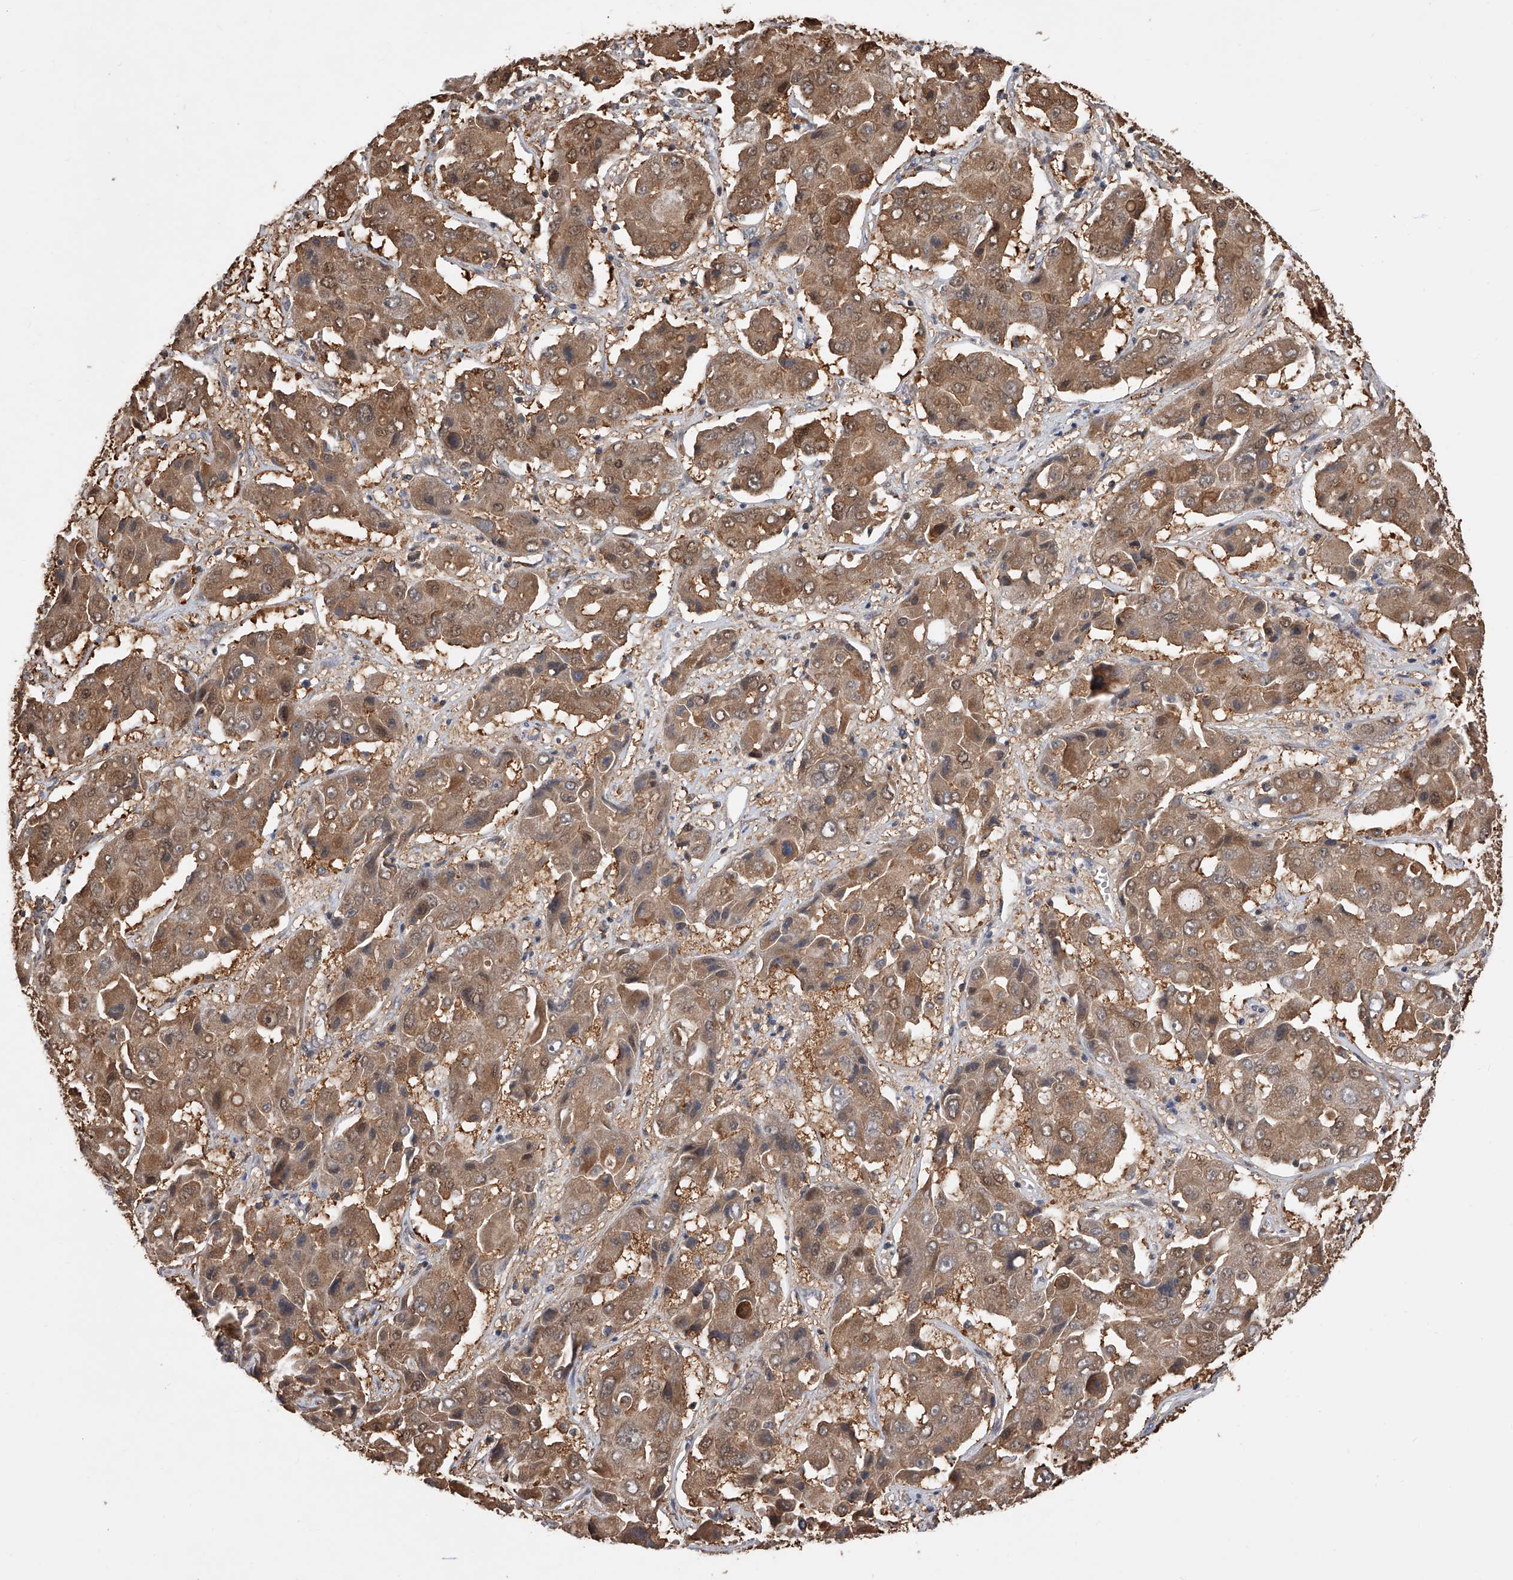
{"staining": {"intensity": "moderate", "quantity": ">75%", "location": "cytoplasmic/membranous,nuclear"}, "tissue": "liver cancer", "cell_type": "Tumor cells", "image_type": "cancer", "snomed": [{"axis": "morphology", "description": "Cholangiocarcinoma"}, {"axis": "topography", "description": "Liver"}], "caption": "Approximately >75% of tumor cells in human liver cancer (cholangiocarcinoma) demonstrate moderate cytoplasmic/membranous and nuclear protein staining as visualized by brown immunohistochemical staining.", "gene": "GMDS", "patient": {"sex": "male", "age": 67}}